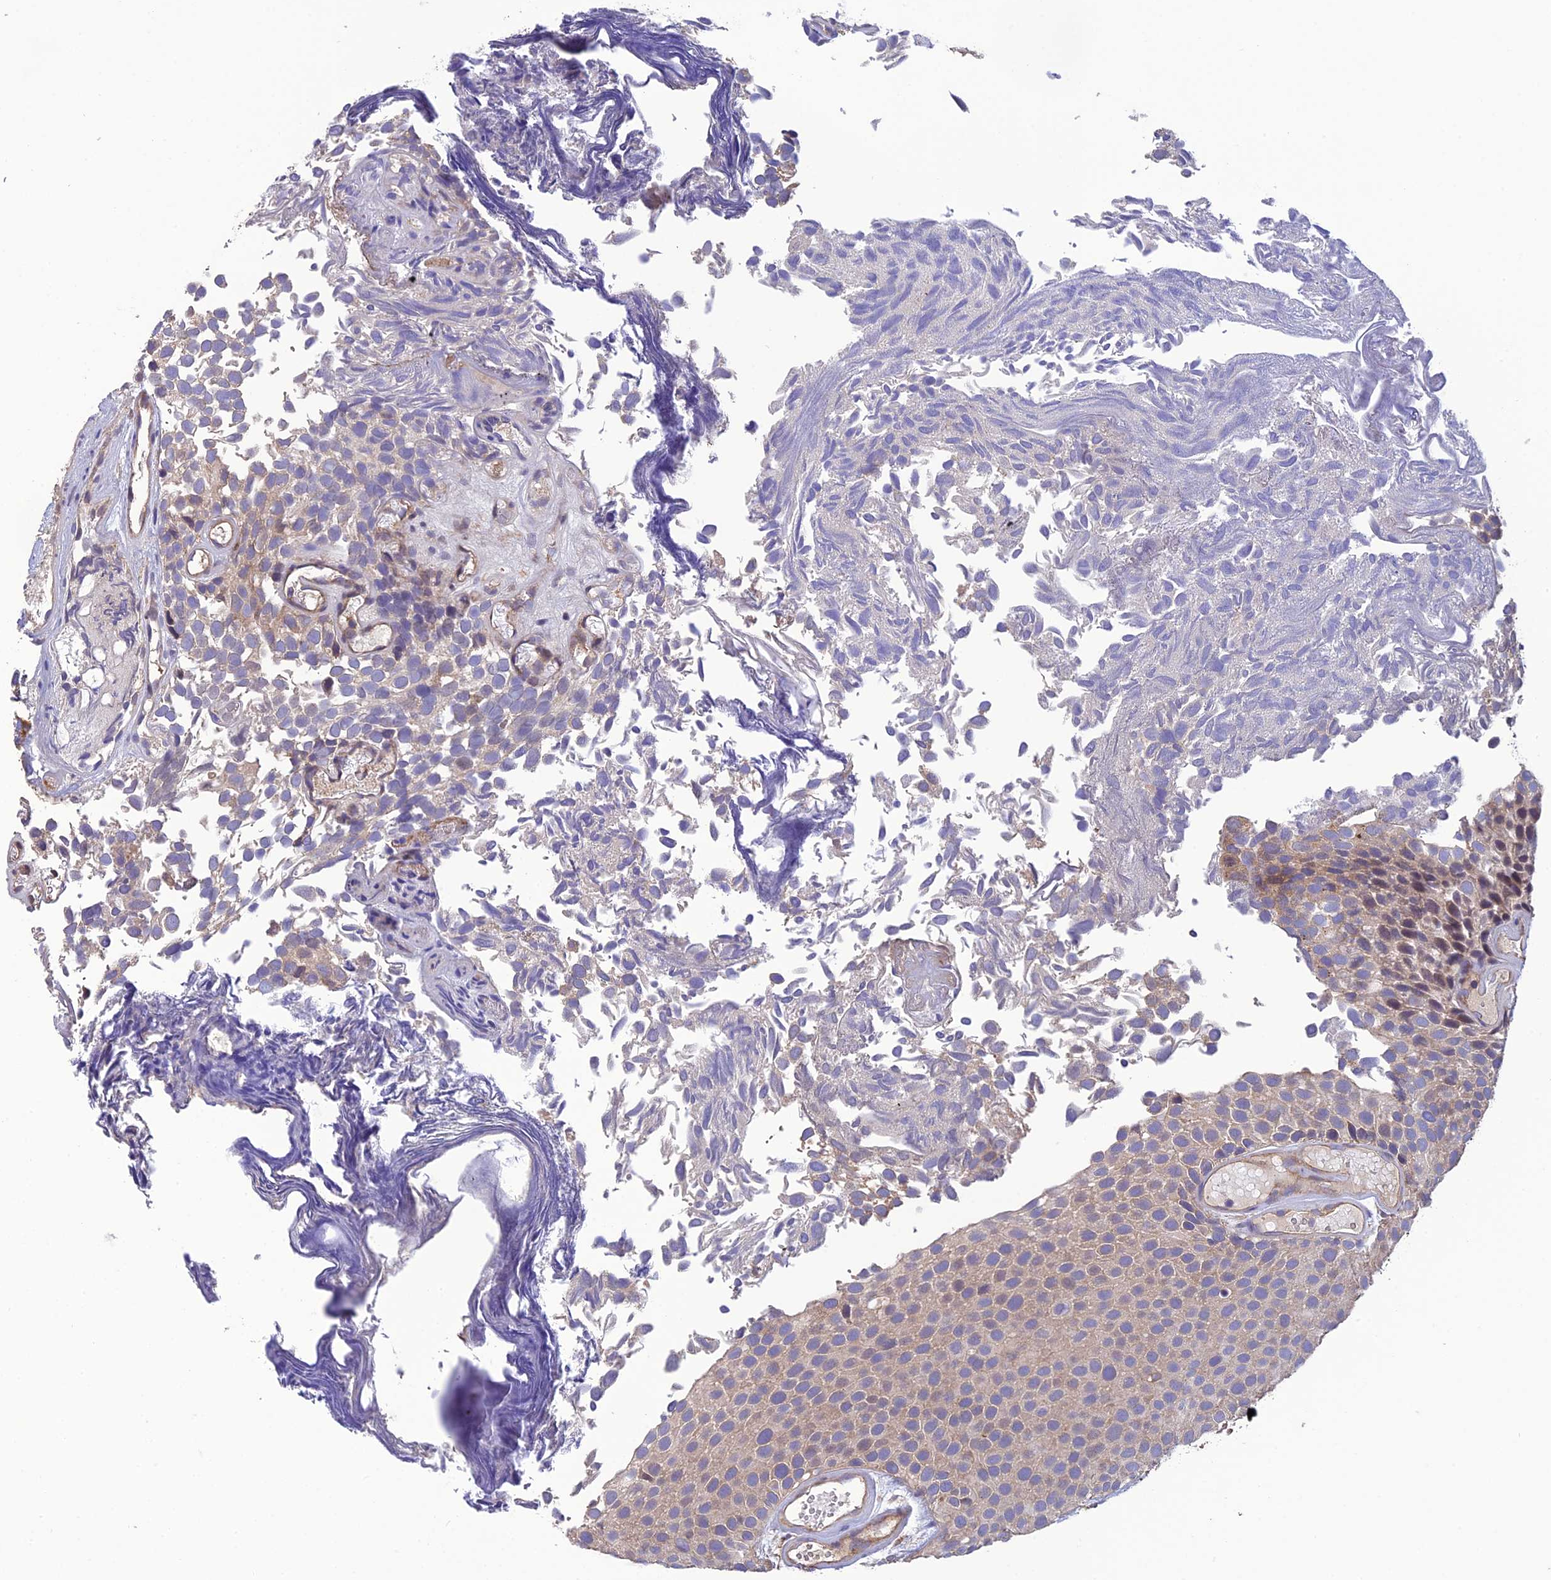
{"staining": {"intensity": "weak", "quantity": "<25%", "location": "cytoplasmic/membranous"}, "tissue": "urothelial cancer", "cell_type": "Tumor cells", "image_type": "cancer", "snomed": [{"axis": "morphology", "description": "Urothelial carcinoma, Low grade"}, {"axis": "topography", "description": "Urinary bladder"}], "caption": "The photomicrograph displays no staining of tumor cells in urothelial cancer.", "gene": "MIOS", "patient": {"sex": "male", "age": 89}}